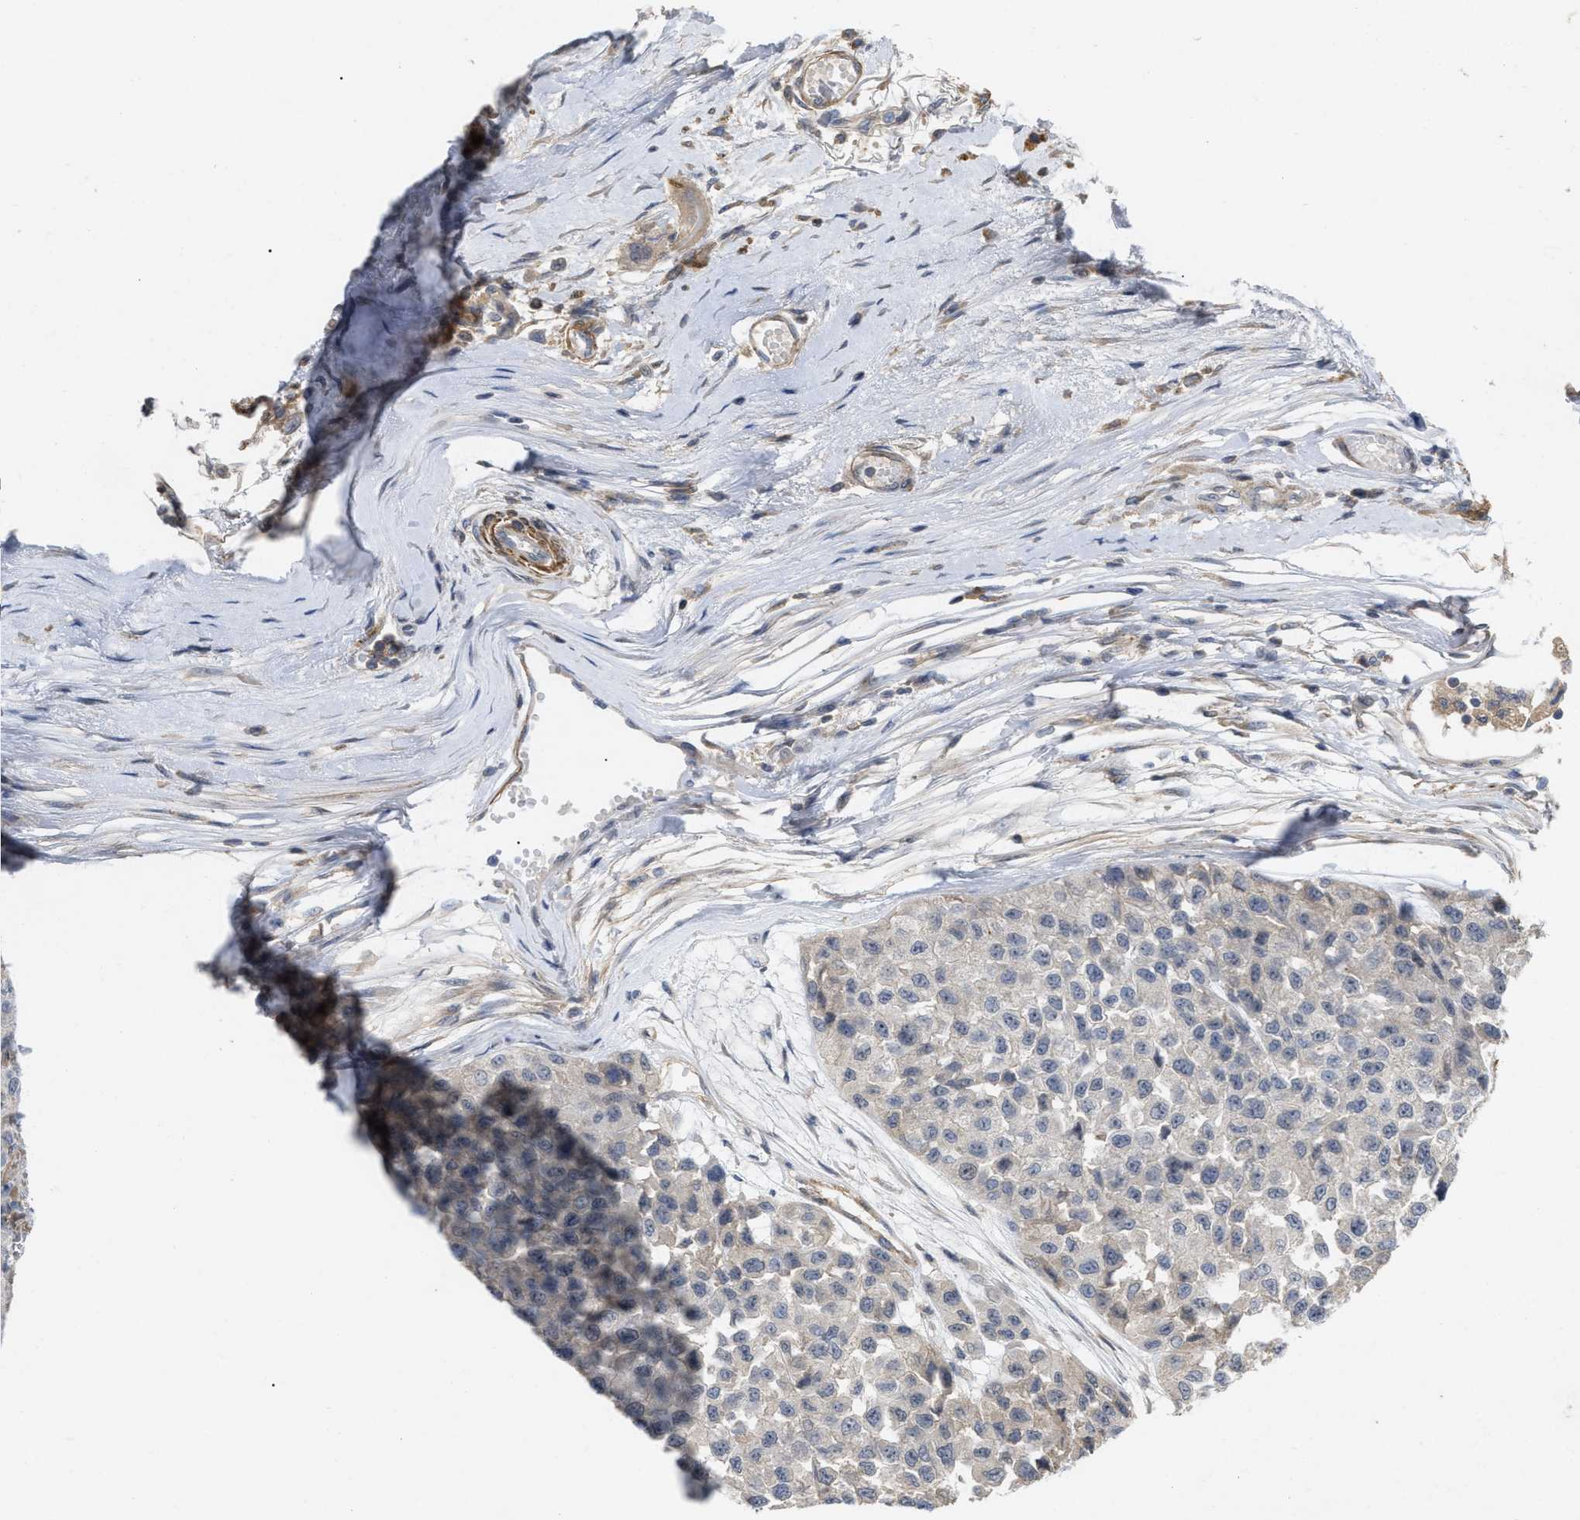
{"staining": {"intensity": "weak", "quantity": "<25%", "location": "nuclear"}, "tissue": "melanoma", "cell_type": "Tumor cells", "image_type": "cancer", "snomed": [{"axis": "morphology", "description": "Malignant melanoma, NOS"}, {"axis": "topography", "description": "Skin"}], "caption": "This photomicrograph is of malignant melanoma stained with immunohistochemistry to label a protein in brown with the nuclei are counter-stained blue. There is no staining in tumor cells.", "gene": "ST6GALNAC6", "patient": {"sex": "male", "age": 62}}